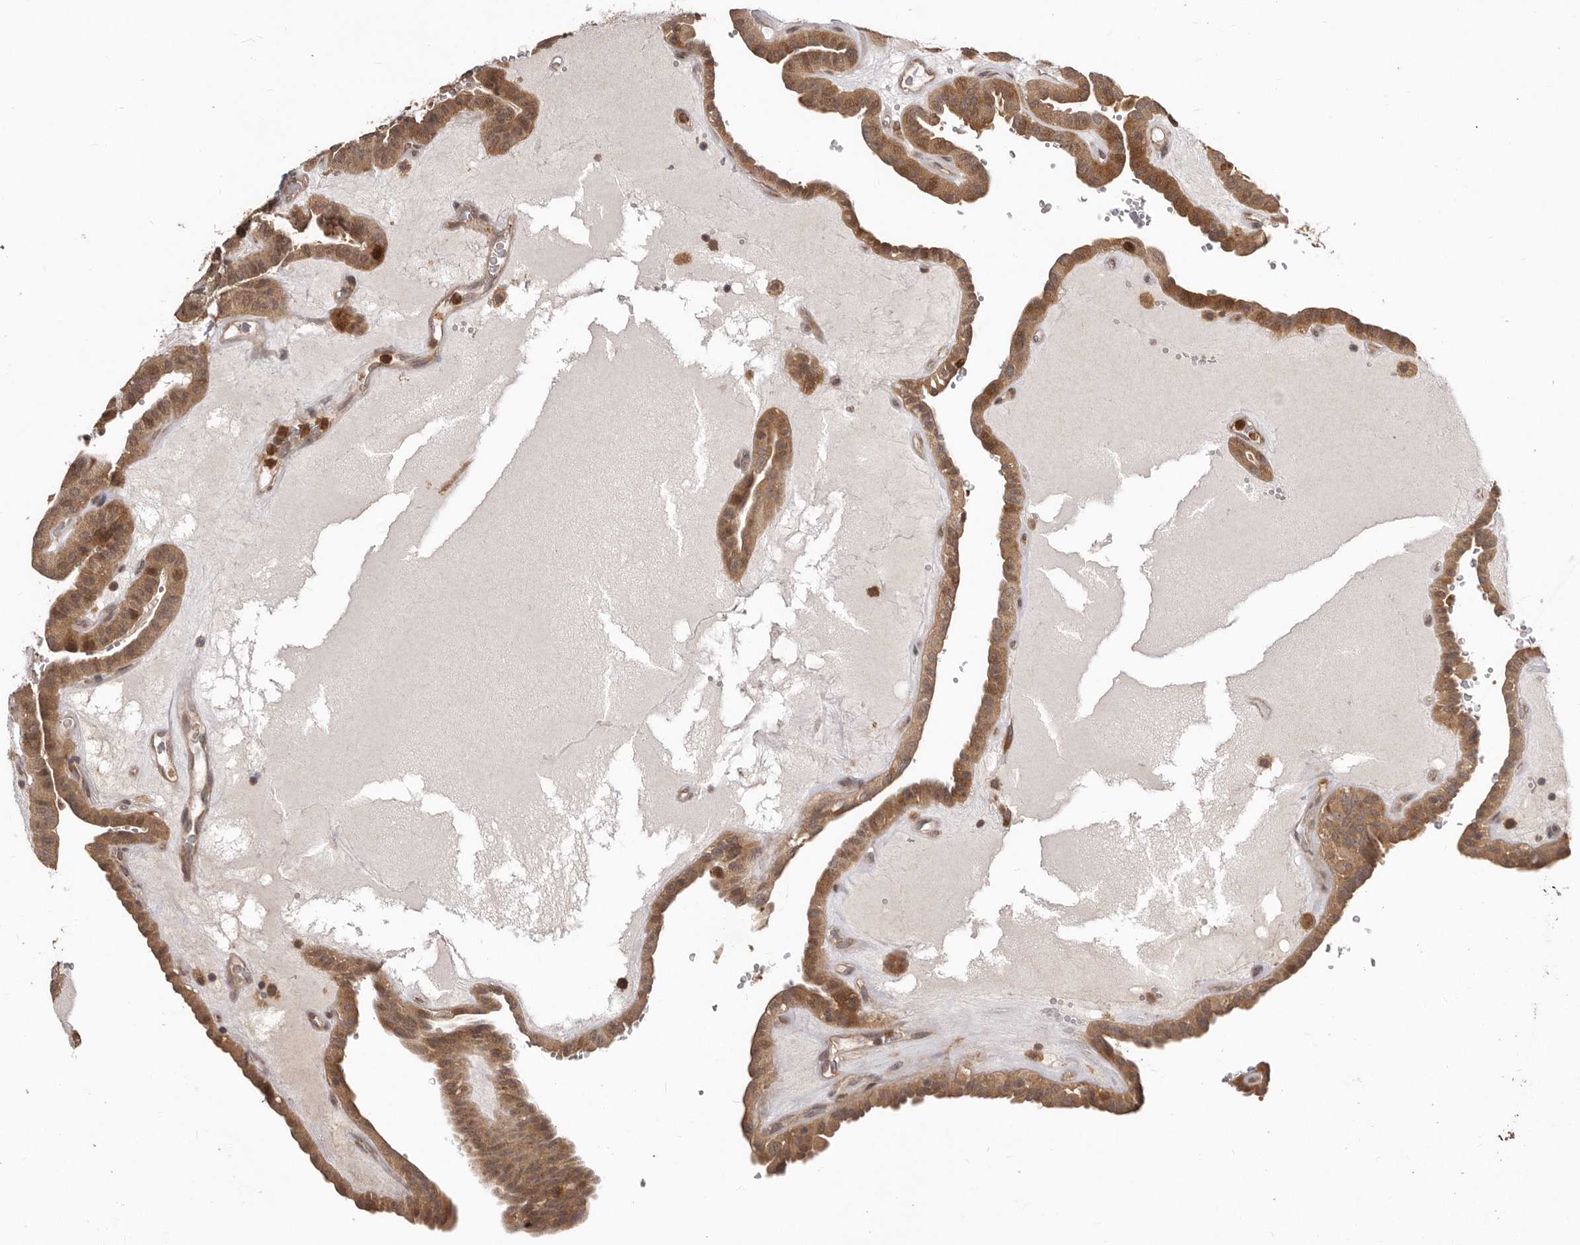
{"staining": {"intensity": "moderate", "quantity": ">75%", "location": "cytoplasmic/membranous,nuclear"}, "tissue": "thyroid cancer", "cell_type": "Tumor cells", "image_type": "cancer", "snomed": [{"axis": "morphology", "description": "Papillary adenocarcinoma, NOS"}, {"axis": "topography", "description": "Thyroid gland"}], "caption": "Immunohistochemistry photomicrograph of neoplastic tissue: human thyroid cancer stained using immunohistochemistry exhibits medium levels of moderate protein expression localized specifically in the cytoplasmic/membranous and nuclear of tumor cells, appearing as a cytoplasmic/membranous and nuclear brown color.", "gene": "RNF187", "patient": {"sex": "male", "age": 77}}